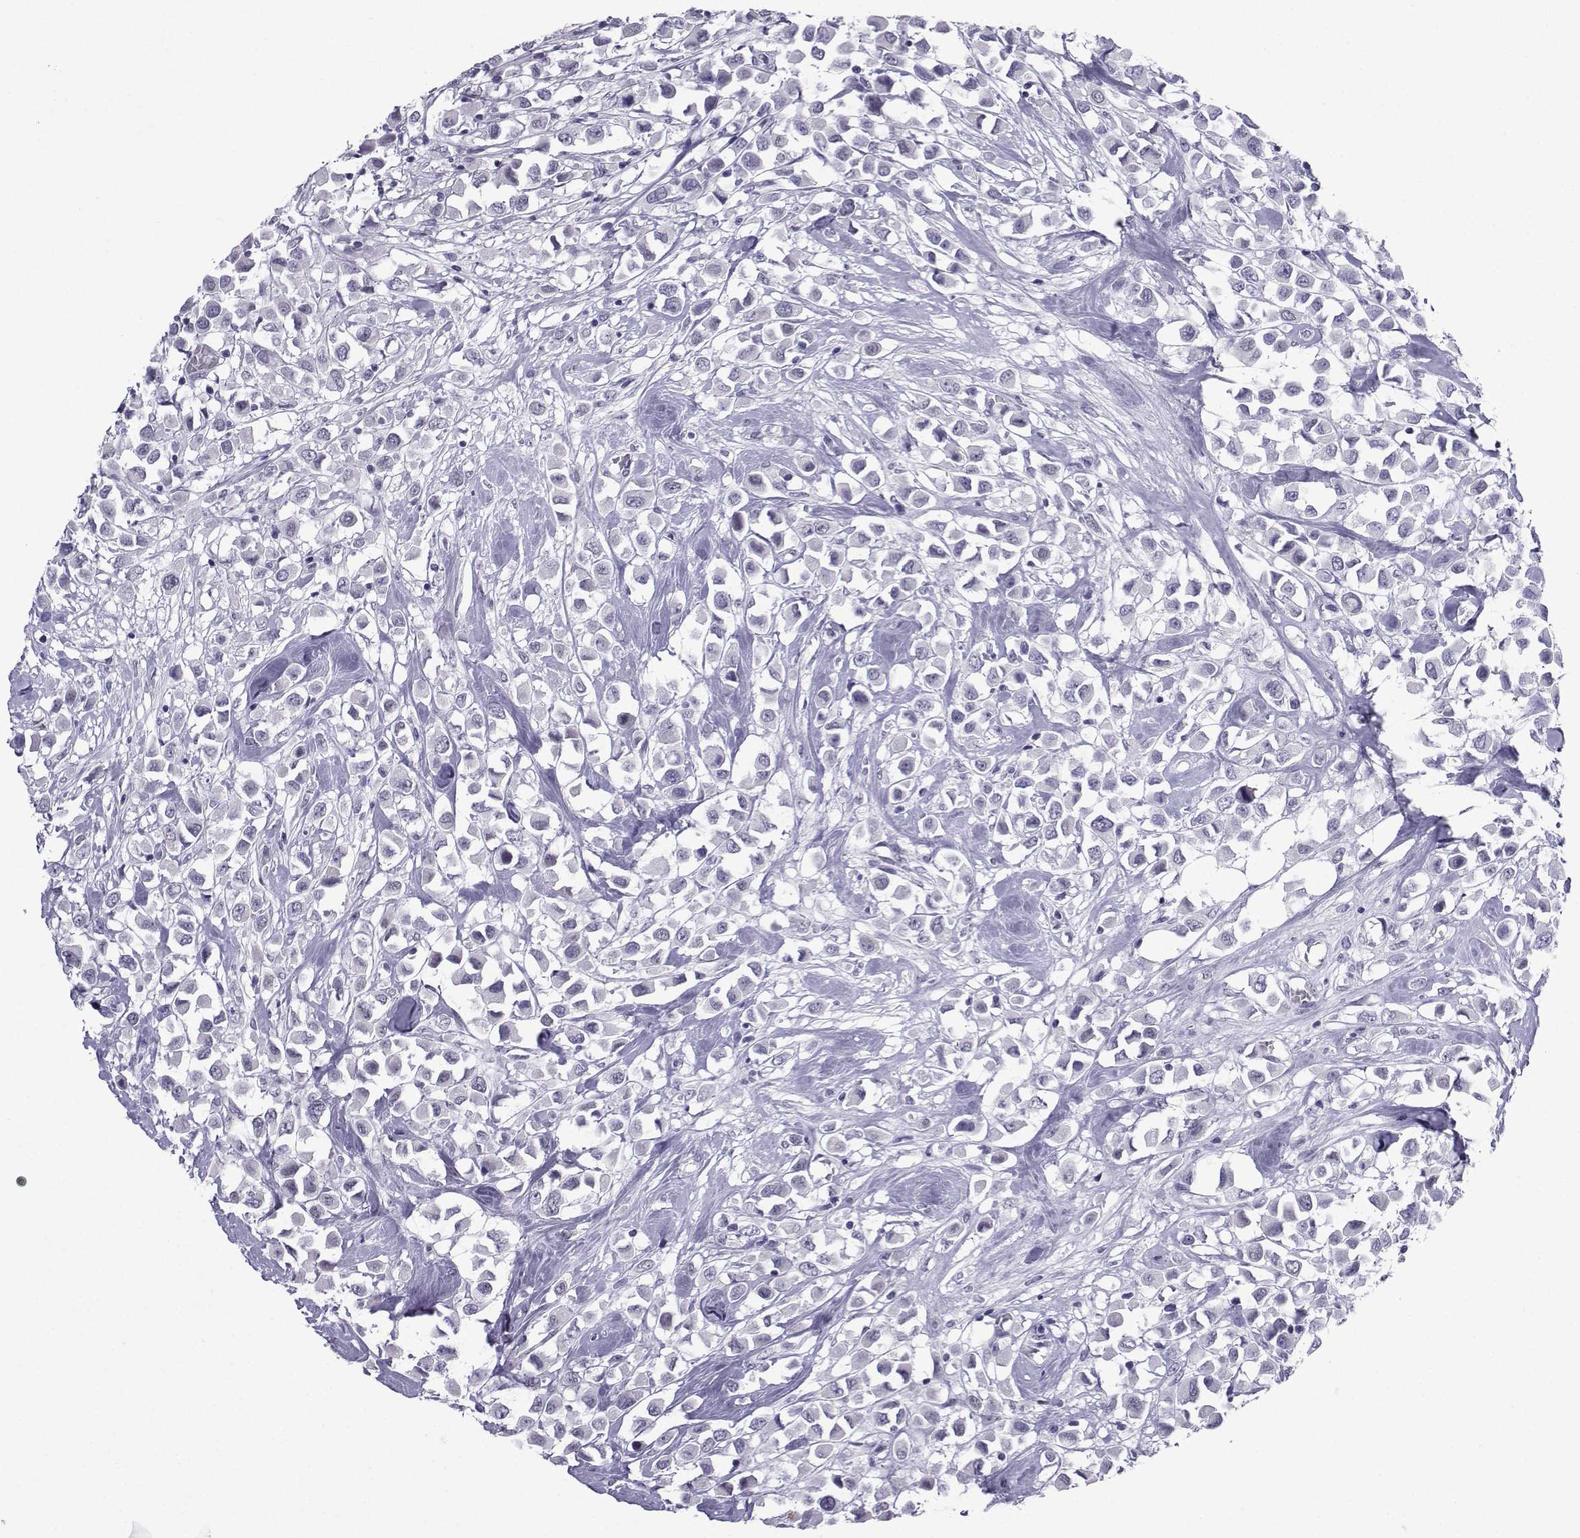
{"staining": {"intensity": "negative", "quantity": "none", "location": "none"}, "tissue": "breast cancer", "cell_type": "Tumor cells", "image_type": "cancer", "snomed": [{"axis": "morphology", "description": "Duct carcinoma"}, {"axis": "topography", "description": "Breast"}], "caption": "Tumor cells are negative for brown protein staining in breast intraductal carcinoma.", "gene": "LORICRIN", "patient": {"sex": "female", "age": 61}}